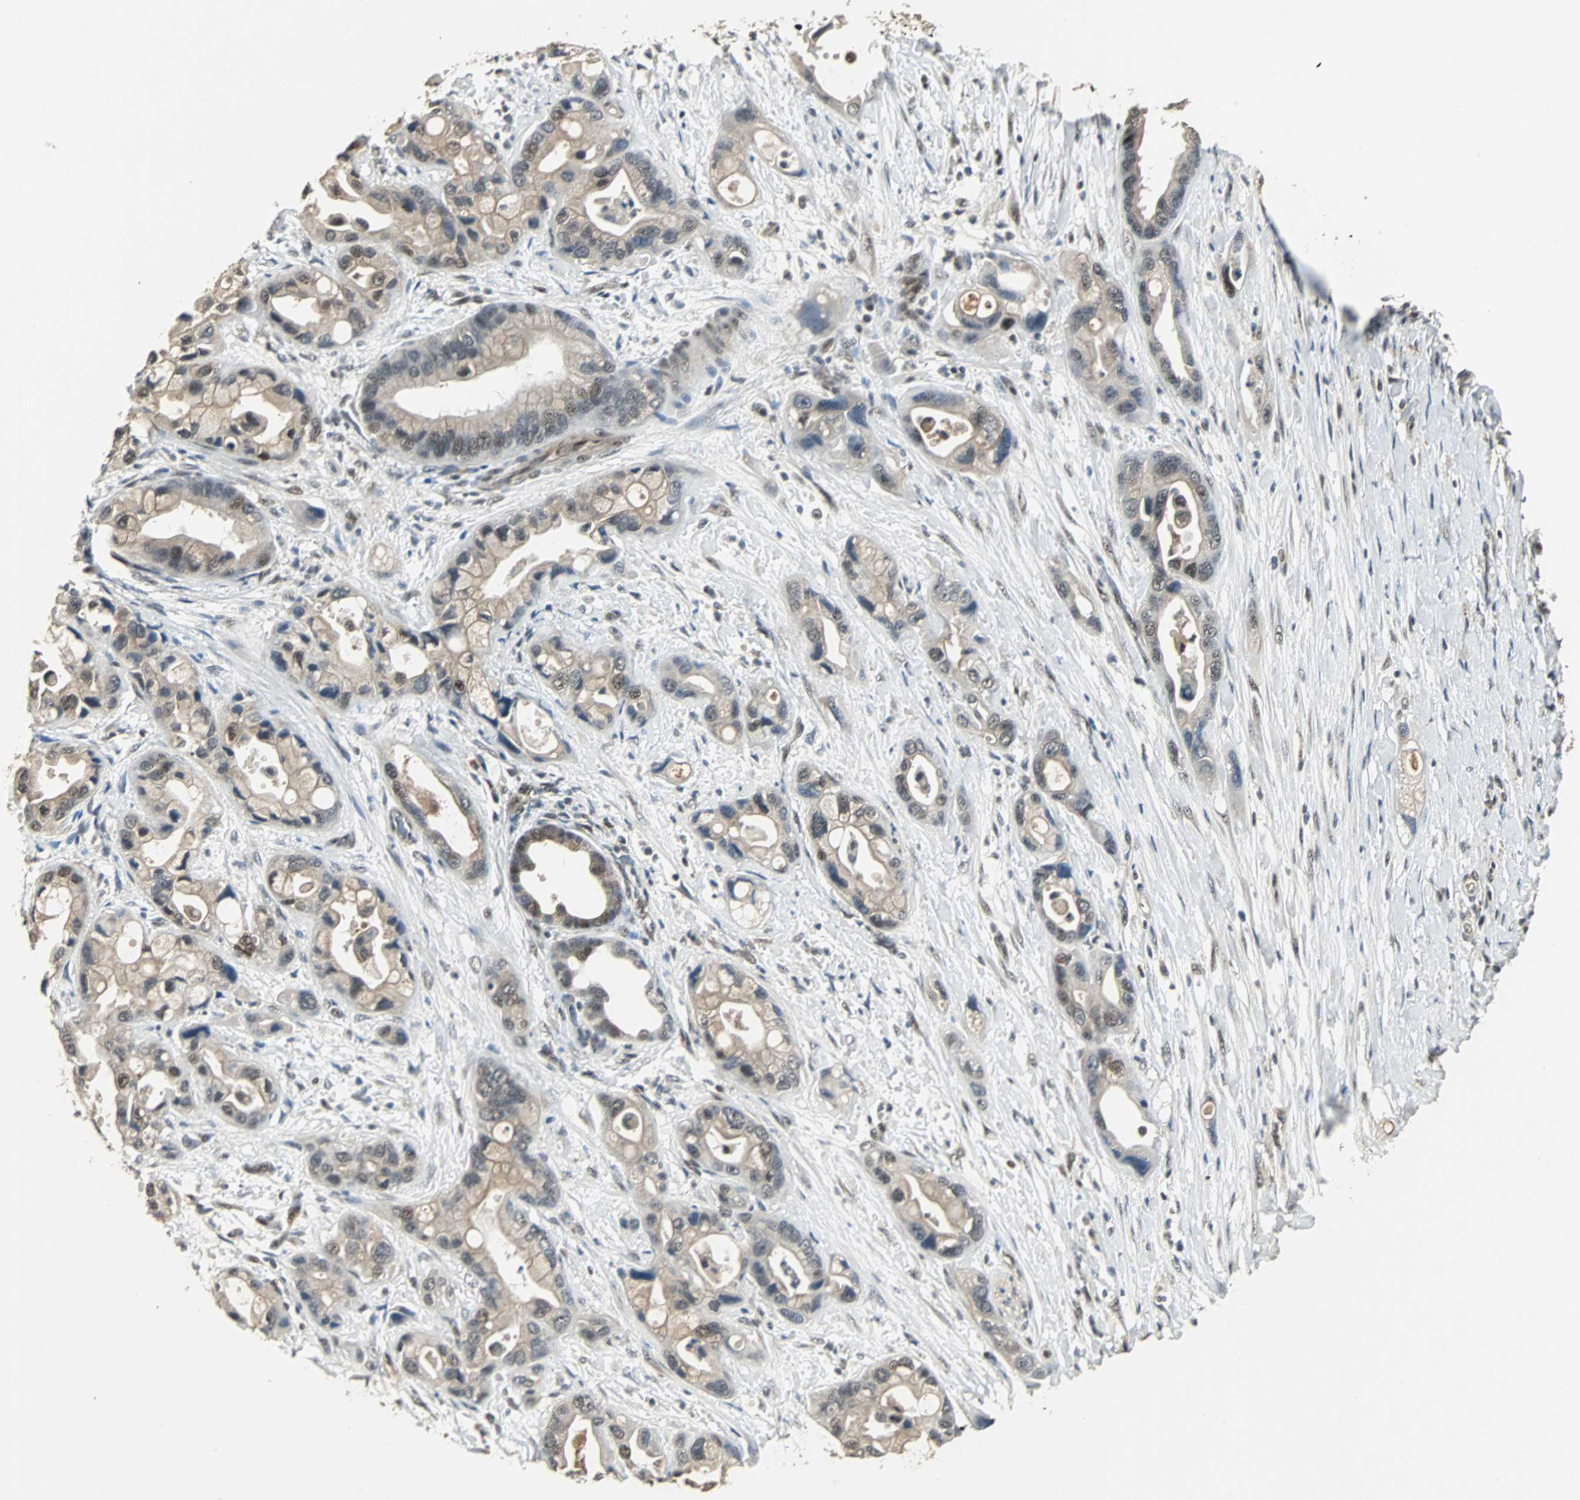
{"staining": {"intensity": "moderate", "quantity": "<25%", "location": "nuclear"}, "tissue": "pancreatic cancer", "cell_type": "Tumor cells", "image_type": "cancer", "snomed": [{"axis": "morphology", "description": "Adenocarcinoma, NOS"}, {"axis": "topography", "description": "Pancreas"}], "caption": "Immunohistochemistry (IHC) photomicrograph of human pancreatic cancer (adenocarcinoma) stained for a protein (brown), which displays low levels of moderate nuclear positivity in approximately <25% of tumor cells.", "gene": "MED4", "patient": {"sex": "female", "age": 77}}